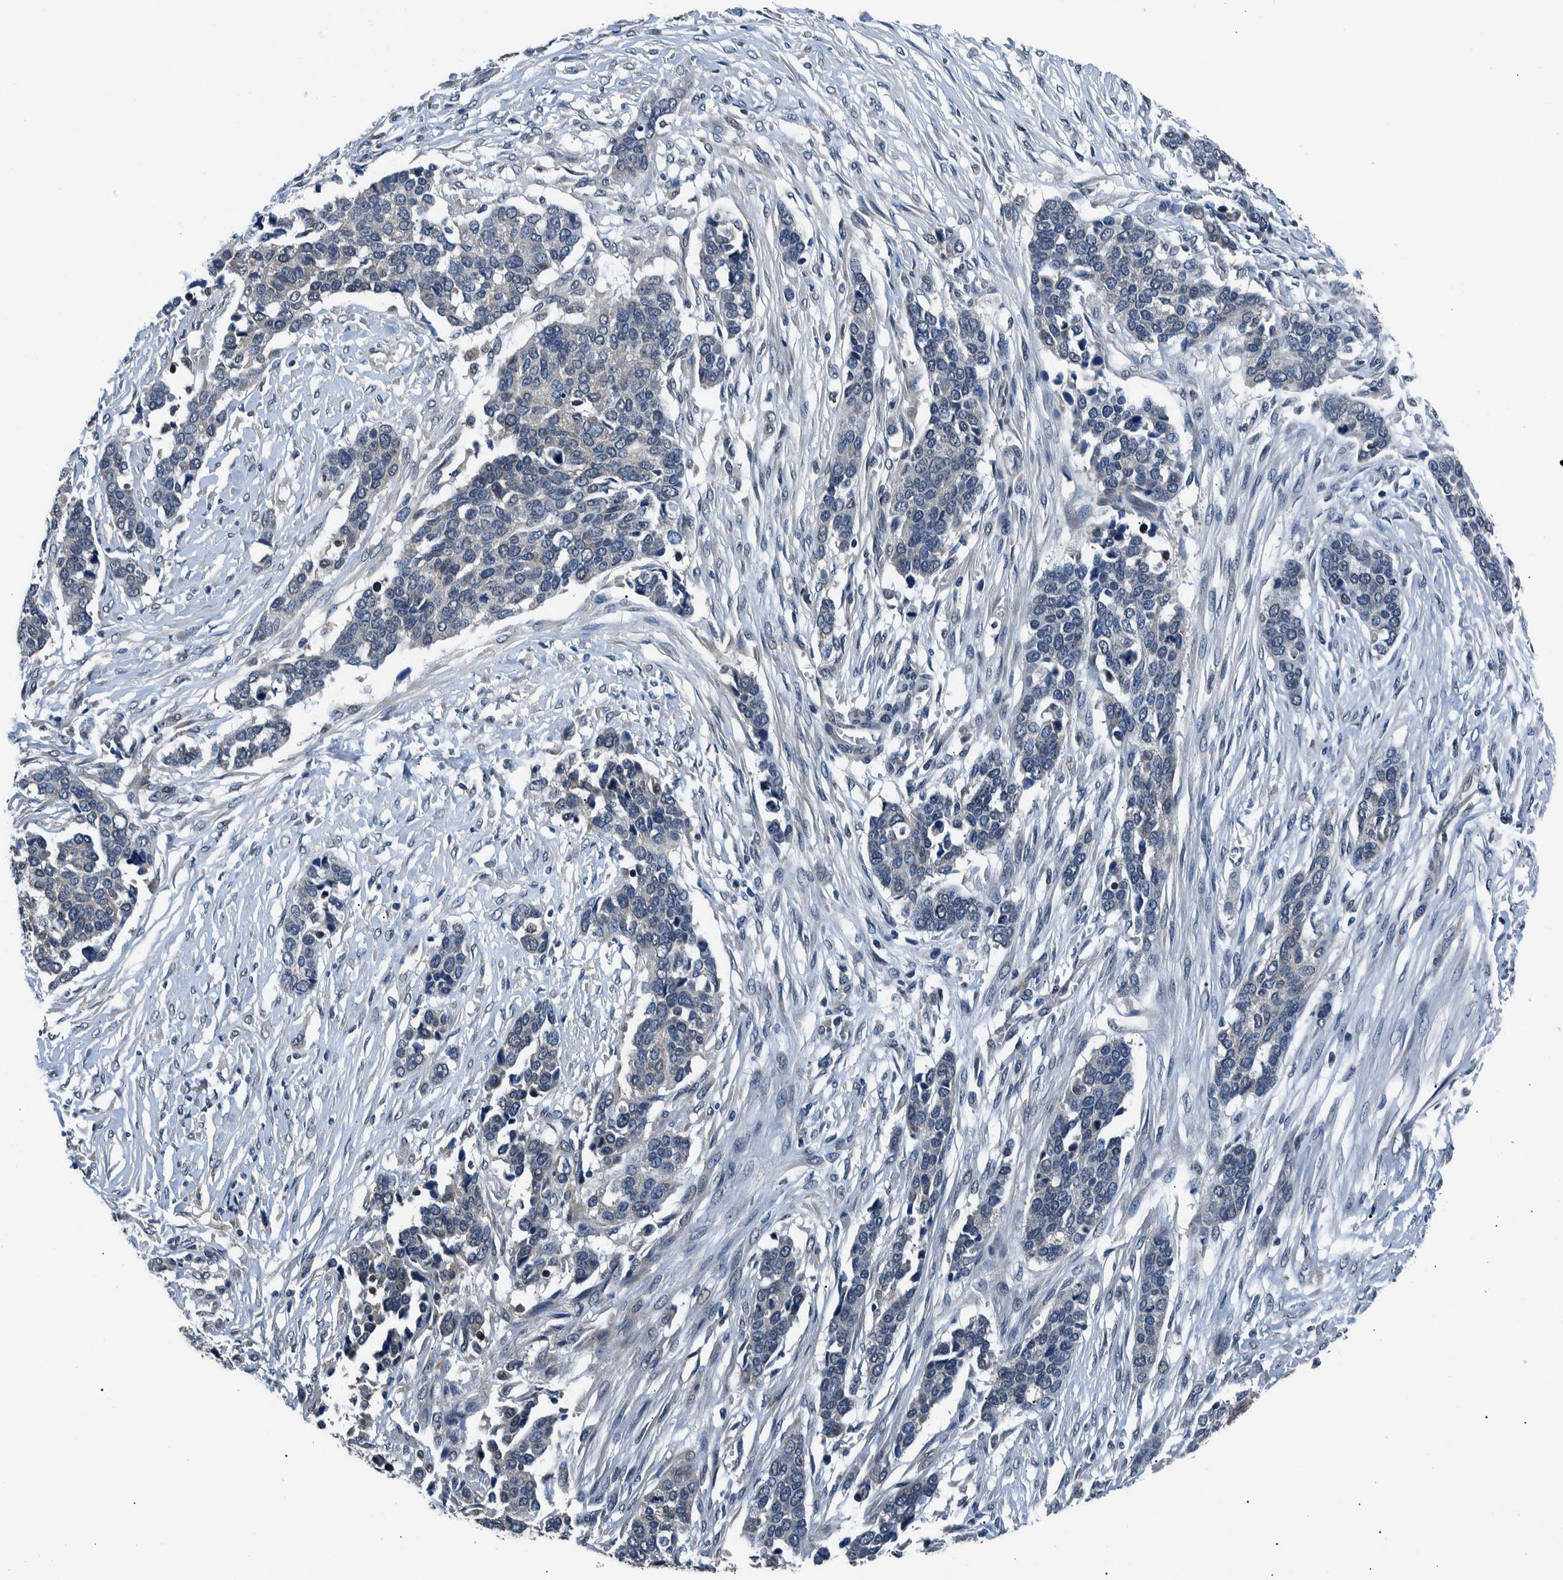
{"staining": {"intensity": "negative", "quantity": "none", "location": "none"}, "tissue": "ovarian cancer", "cell_type": "Tumor cells", "image_type": "cancer", "snomed": [{"axis": "morphology", "description": "Cystadenocarcinoma, serous, NOS"}, {"axis": "topography", "description": "Ovary"}], "caption": "Tumor cells are negative for protein expression in human ovarian serous cystadenocarcinoma. The staining was performed using DAB (3,3'-diaminobenzidine) to visualize the protein expression in brown, while the nuclei were stained in blue with hematoxylin (Magnification: 20x).", "gene": "NIBAN2", "patient": {"sex": "female", "age": 44}}